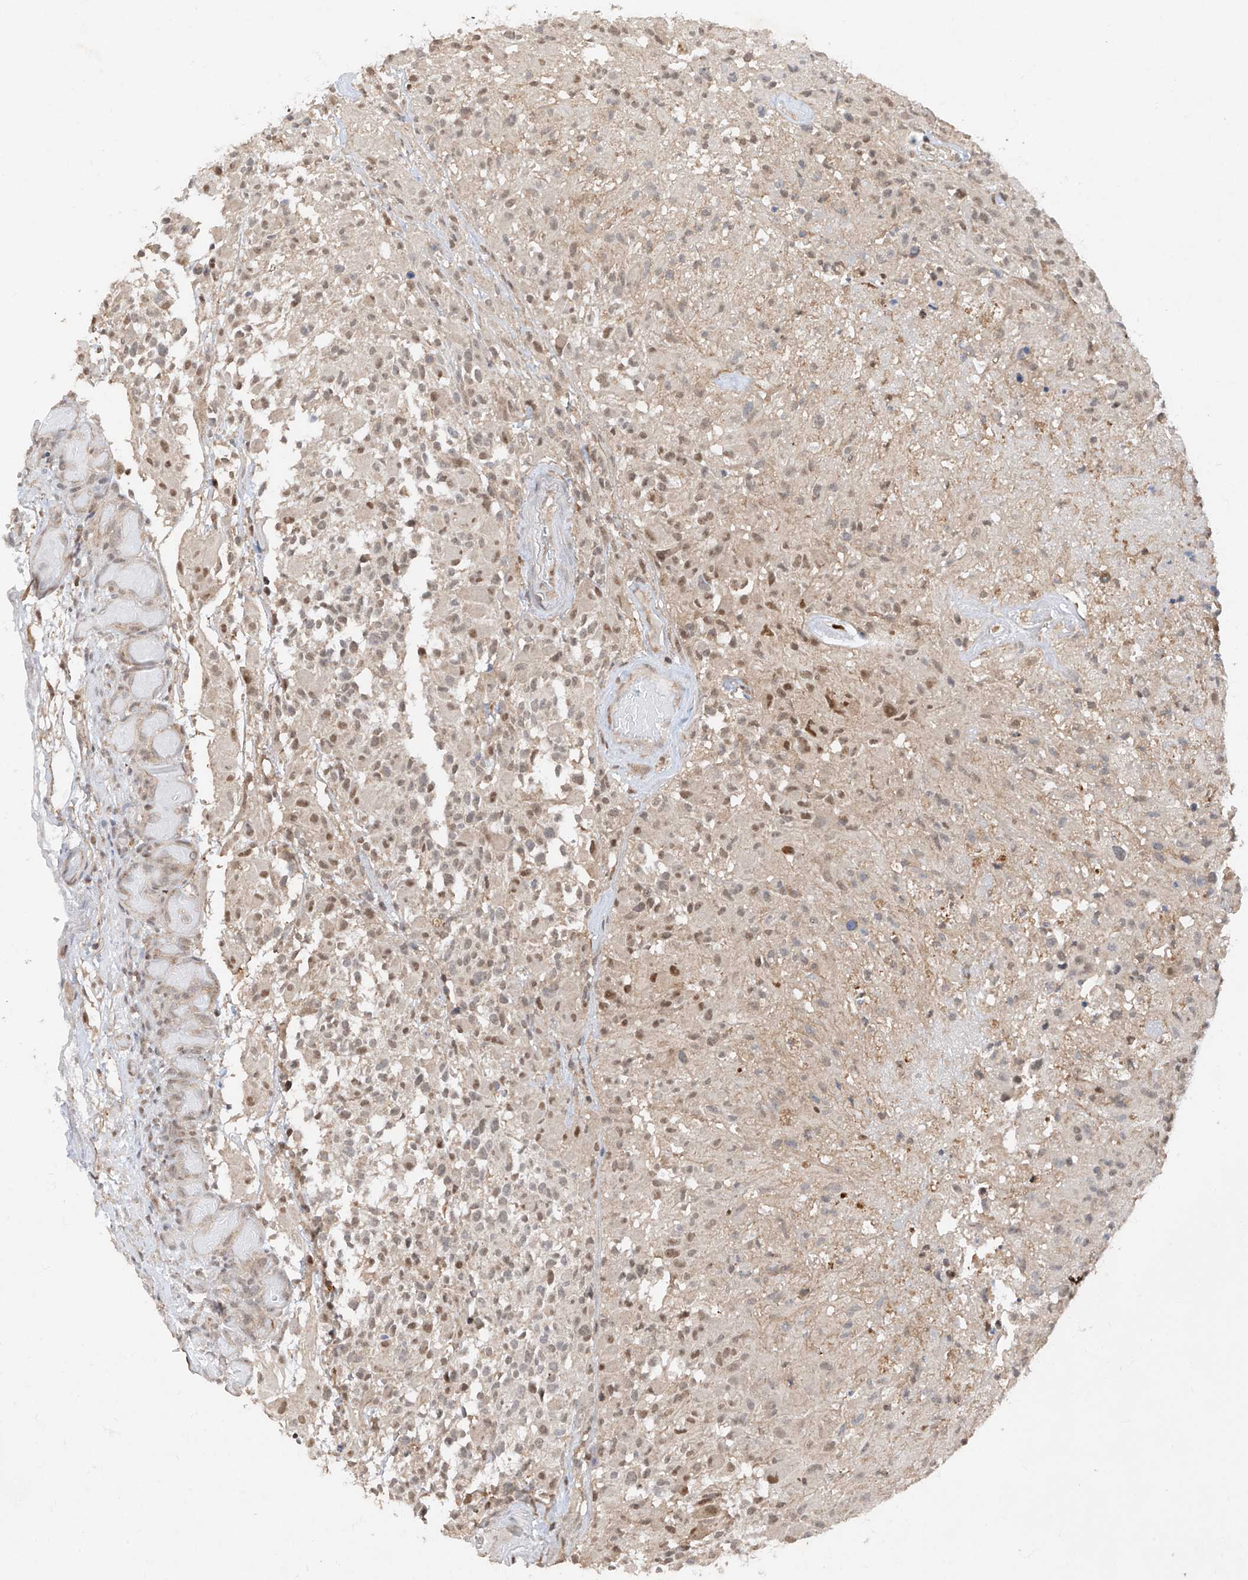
{"staining": {"intensity": "weak", "quantity": "25%-75%", "location": "nuclear"}, "tissue": "glioma", "cell_type": "Tumor cells", "image_type": "cancer", "snomed": [{"axis": "morphology", "description": "Glioma, malignant, High grade"}, {"axis": "morphology", "description": "Glioblastoma, NOS"}, {"axis": "topography", "description": "Brain"}], "caption": "Brown immunohistochemical staining in human glioblastoma exhibits weak nuclear staining in approximately 25%-75% of tumor cells. The protein of interest is shown in brown color, while the nuclei are stained blue.", "gene": "ZNF358", "patient": {"sex": "male", "age": 60}}